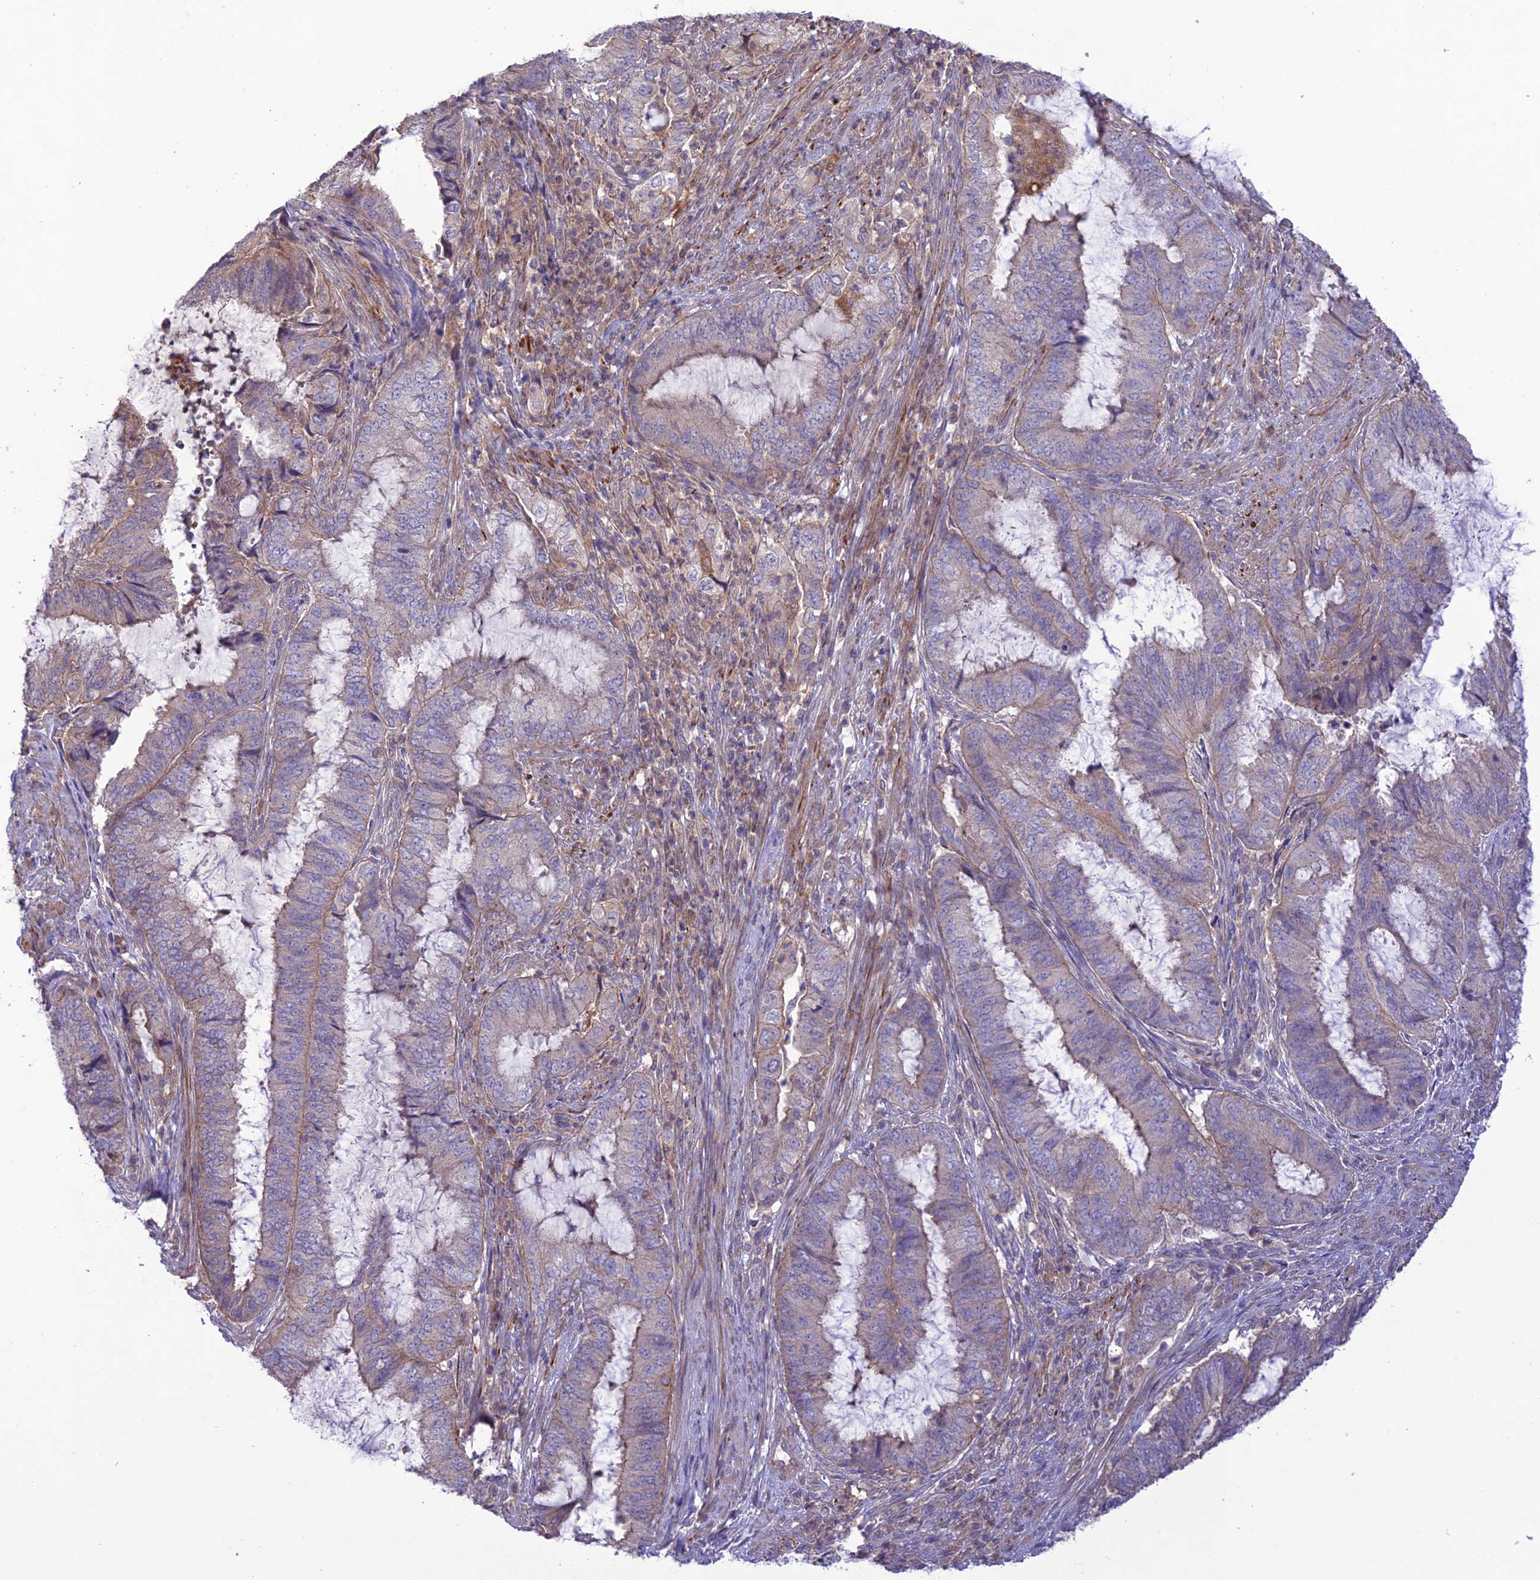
{"staining": {"intensity": "moderate", "quantity": "<25%", "location": "cytoplasmic/membranous"}, "tissue": "endometrial cancer", "cell_type": "Tumor cells", "image_type": "cancer", "snomed": [{"axis": "morphology", "description": "Adenocarcinoma, NOS"}, {"axis": "topography", "description": "Endometrium"}], "caption": "Immunohistochemistry (DAB (3,3'-diaminobenzidine)) staining of endometrial cancer shows moderate cytoplasmic/membranous protein expression in about <25% of tumor cells. The protein of interest is stained brown, and the nuclei are stained in blue (DAB IHC with brightfield microscopy, high magnification).", "gene": "FCHSD1", "patient": {"sex": "female", "age": 51}}